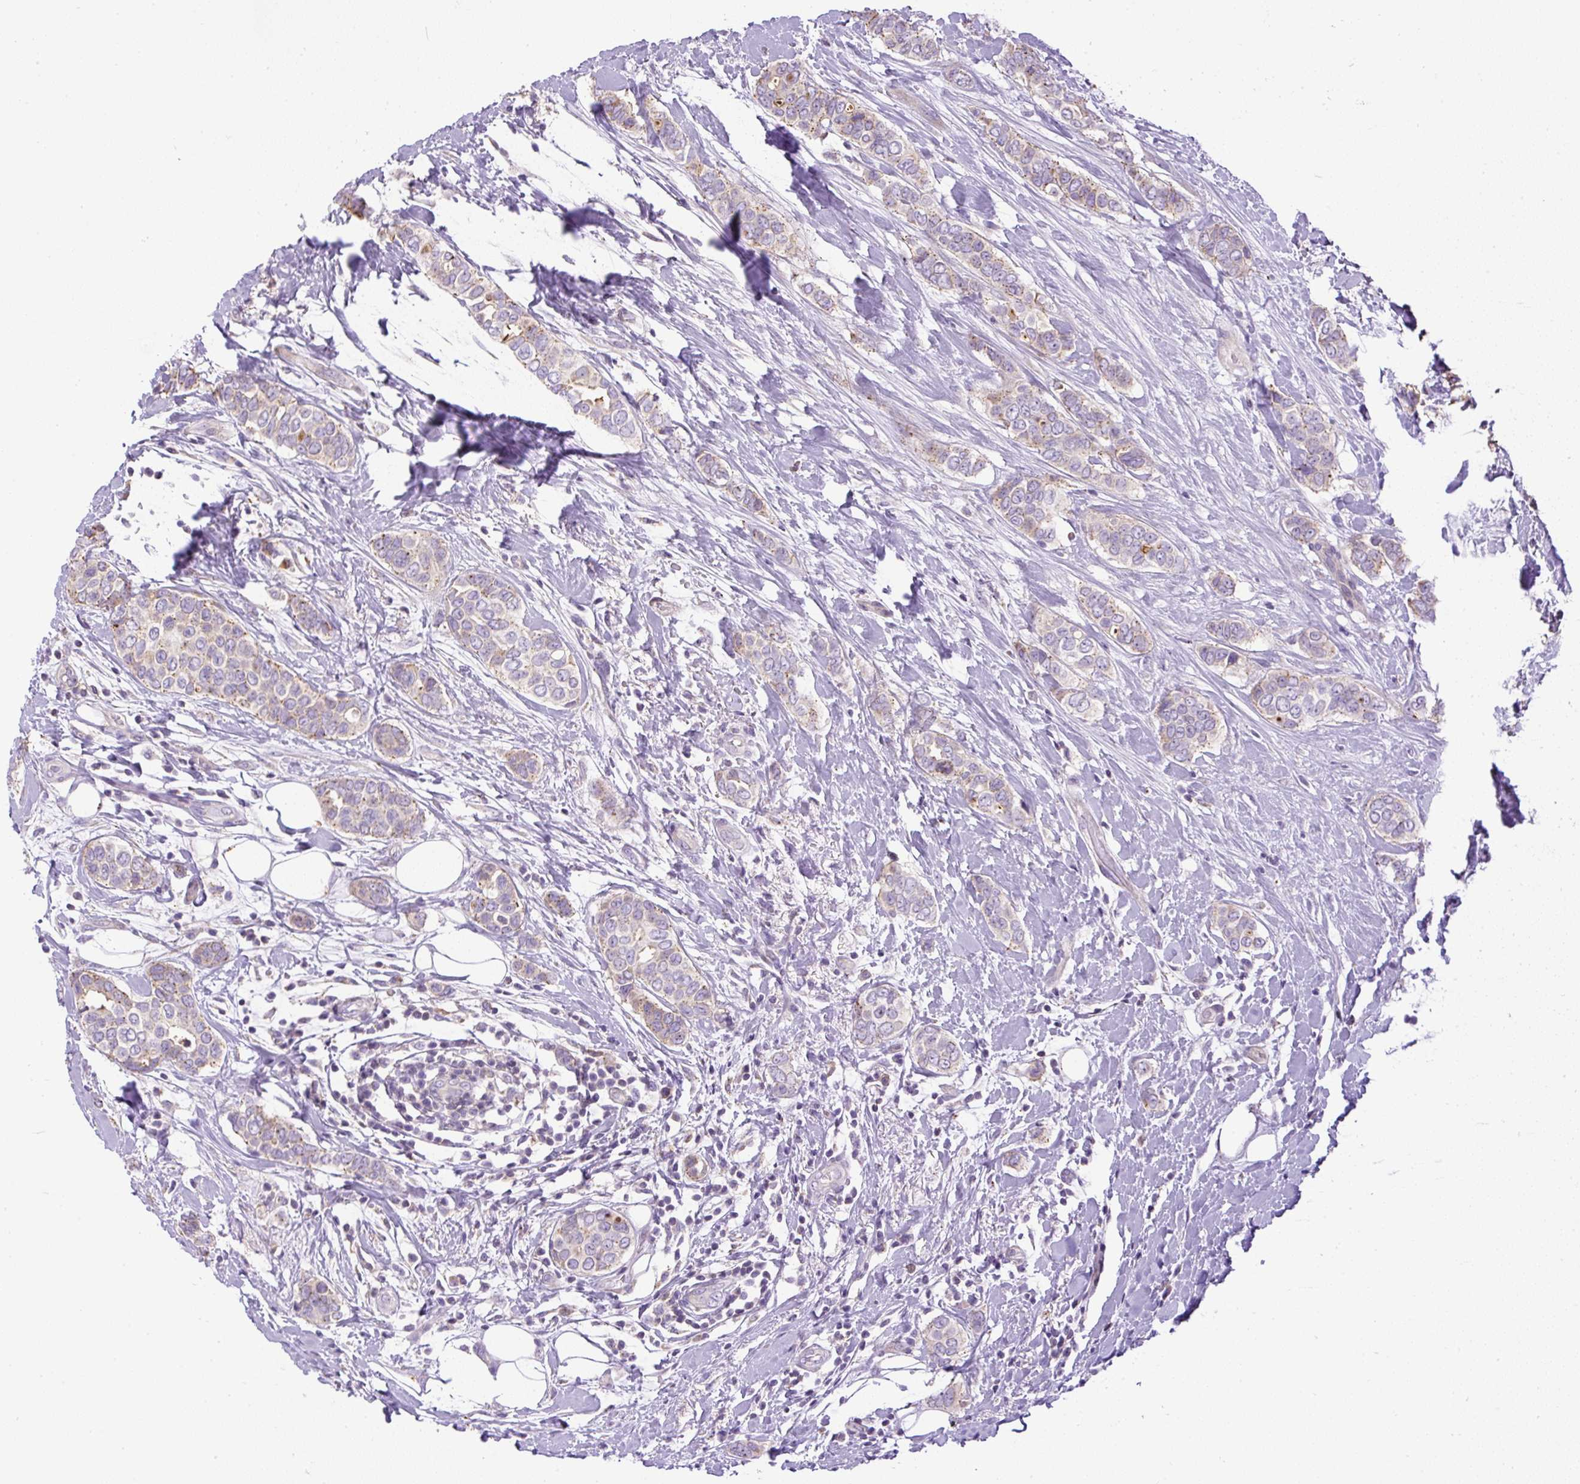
{"staining": {"intensity": "weak", "quantity": "<25%", "location": "cytoplasmic/membranous"}, "tissue": "breast cancer", "cell_type": "Tumor cells", "image_type": "cancer", "snomed": [{"axis": "morphology", "description": "Lobular carcinoma"}, {"axis": "topography", "description": "Breast"}], "caption": "Immunohistochemistry (IHC) micrograph of breast lobular carcinoma stained for a protein (brown), which reveals no positivity in tumor cells. Nuclei are stained in blue.", "gene": "CFAP47", "patient": {"sex": "female", "age": 51}}